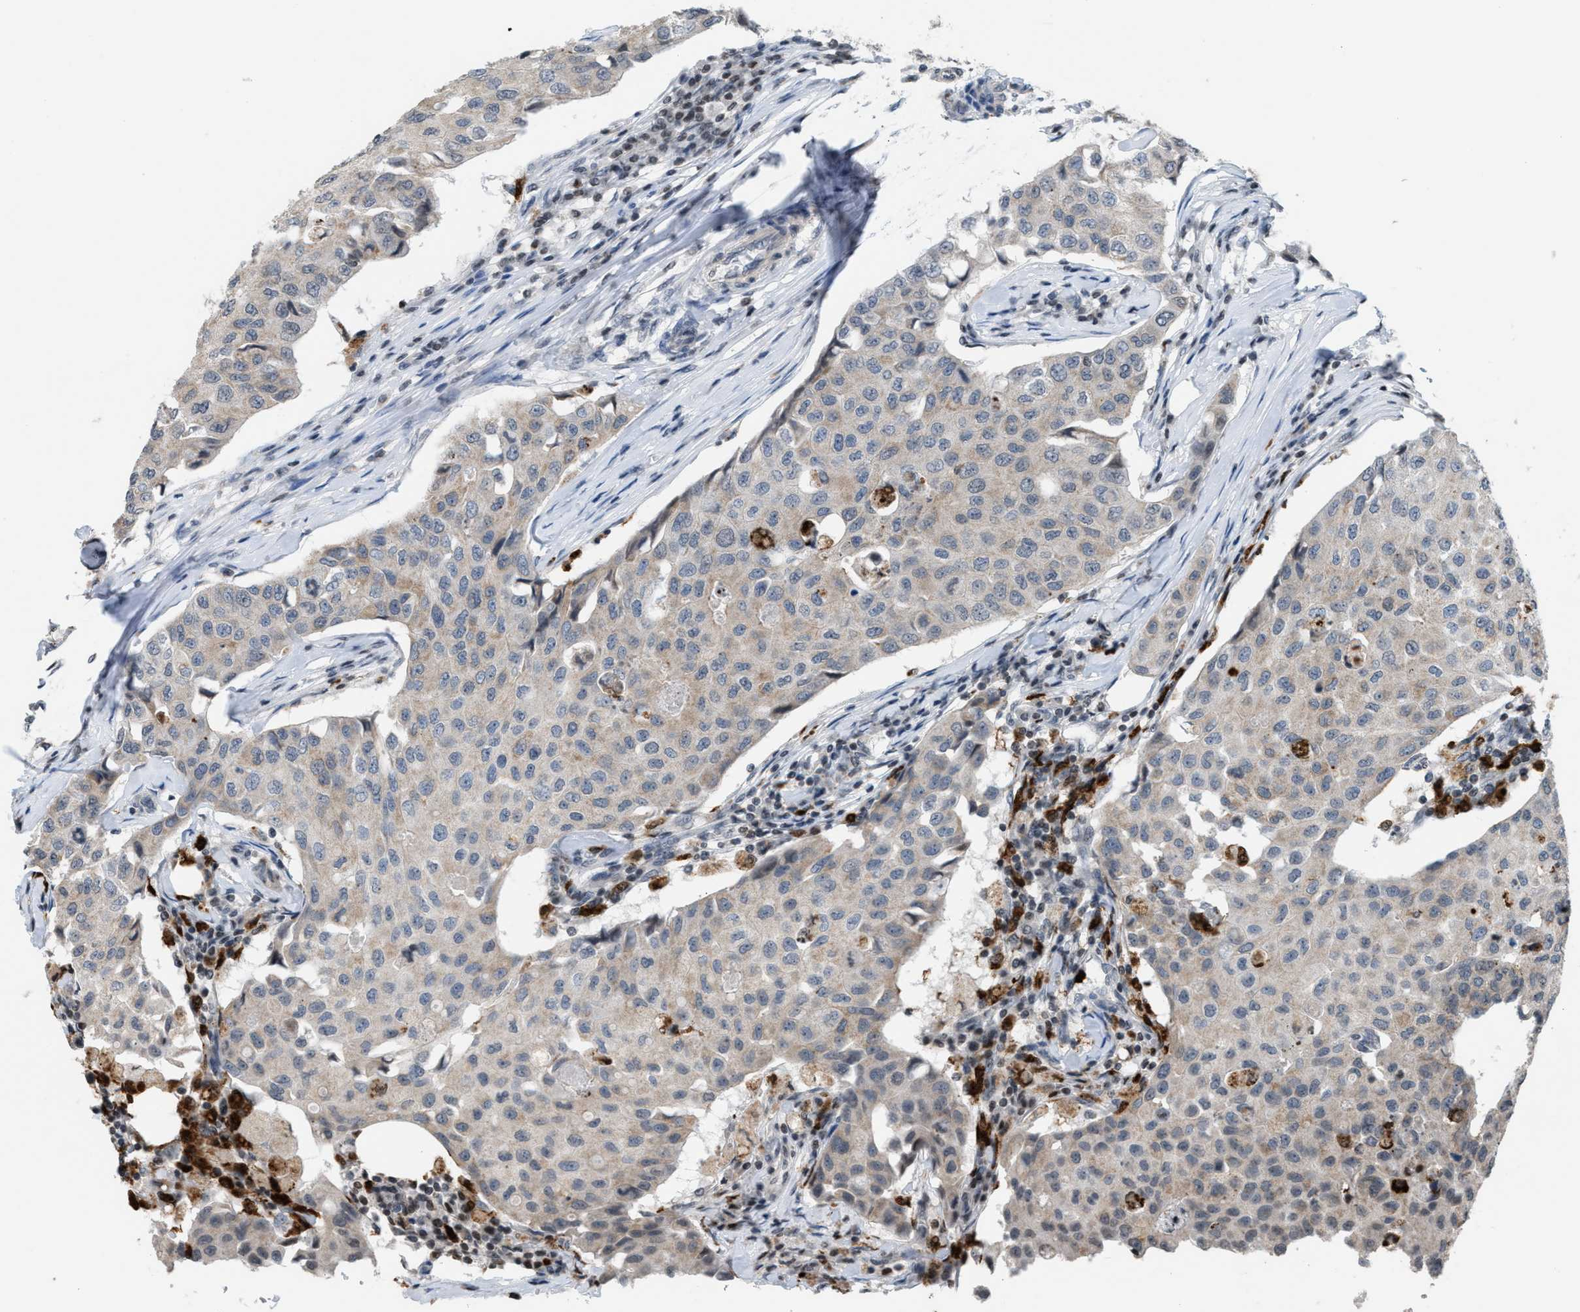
{"staining": {"intensity": "weak", "quantity": "<25%", "location": "cytoplasmic/membranous"}, "tissue": "breast cancer", "cell_type": "Tumor cells", "image_type": "cancer", "snomed": [{"axis": "morphology", "description": "Duct carcinoma"}, {"axis": "topography", "description": "Breast"}], "caption": "The micrograph reveals no staining of tumor cells in intraductal carcinoma (breast).", "gene": "PRUNE2", "patient": {"sex": "female", "age": 80}}